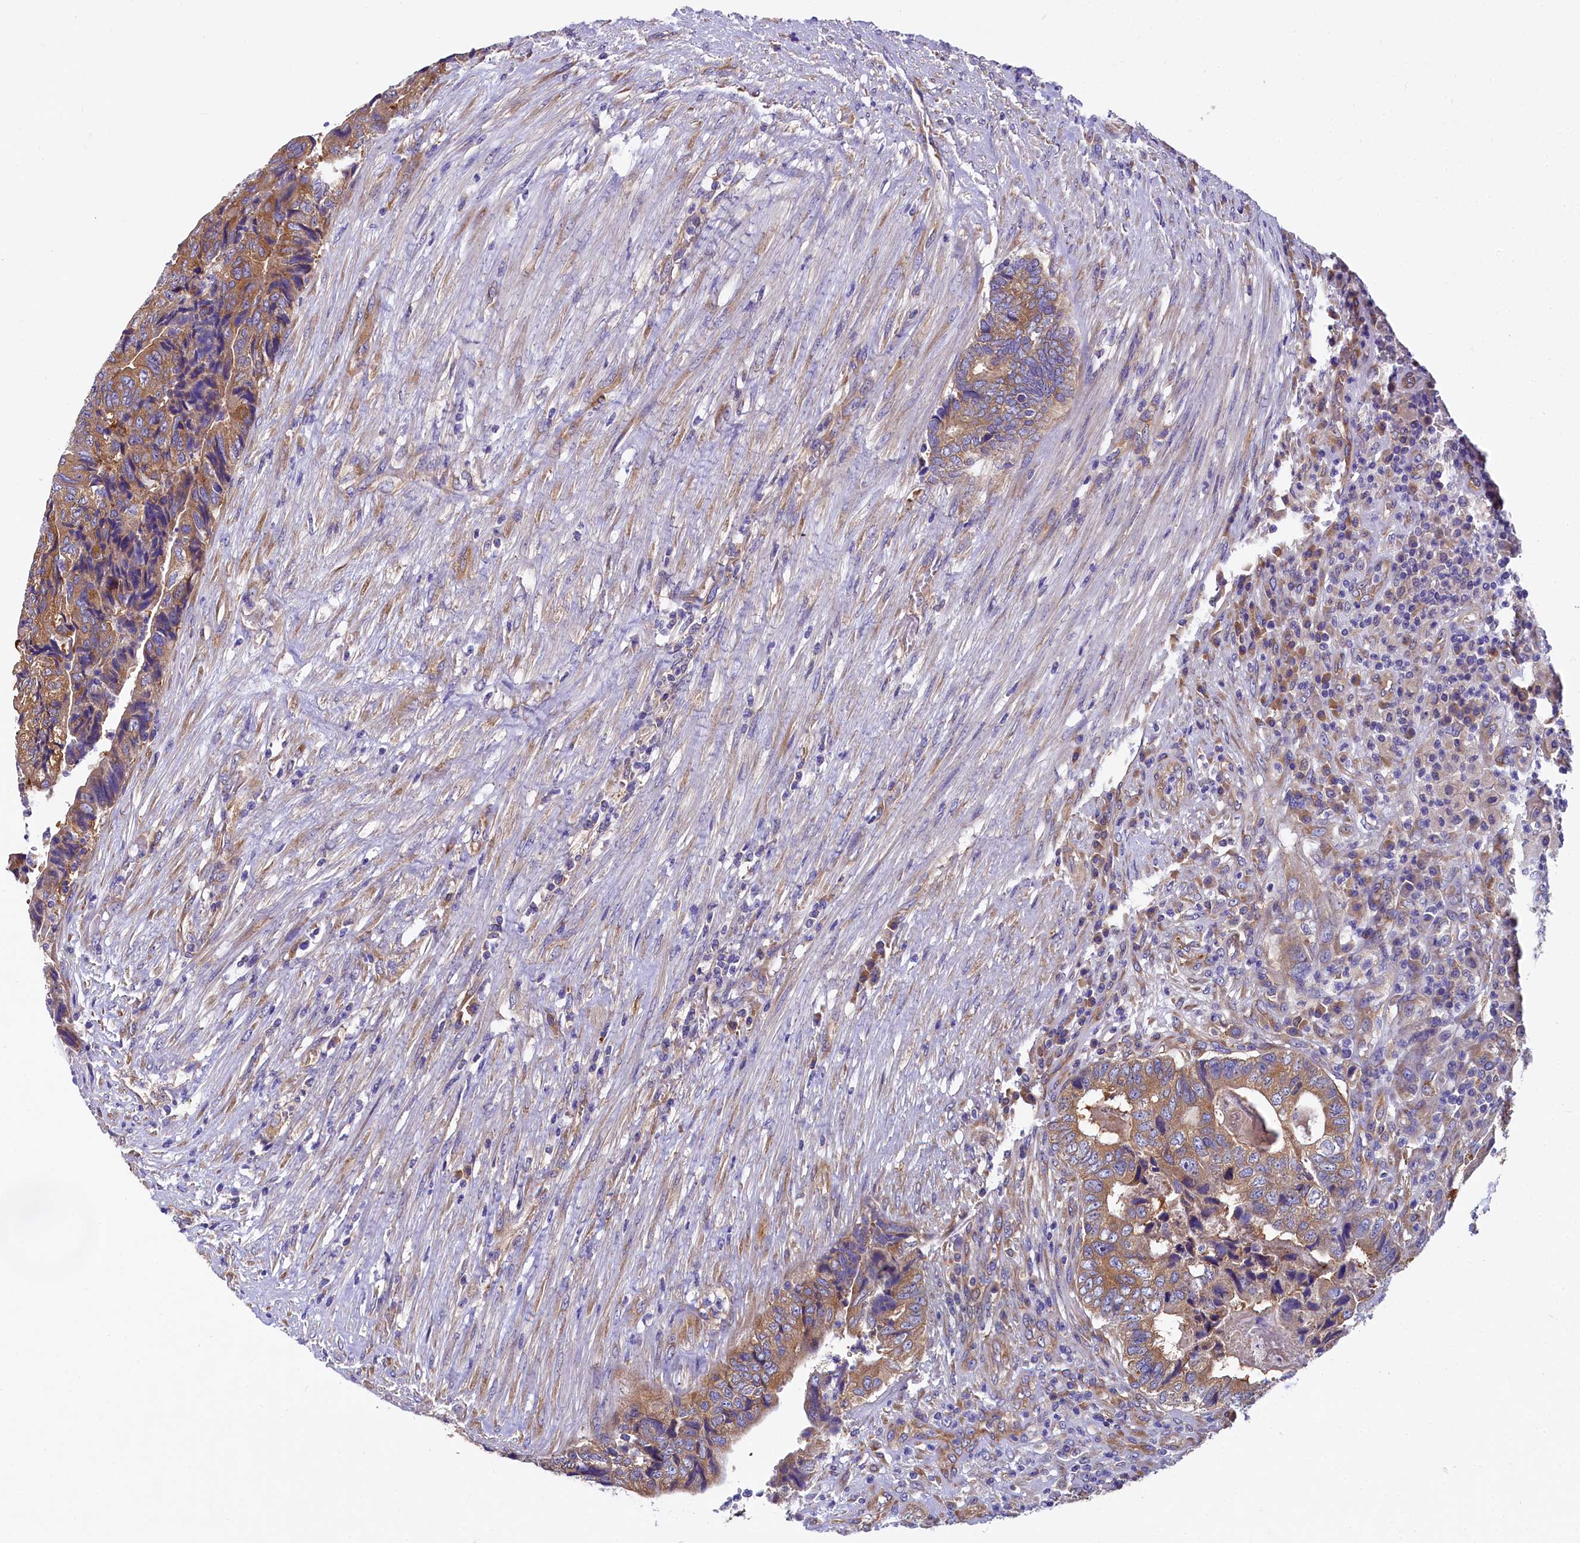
{"staining": {"intensity": "moderate", "quantity": ">75%", "location": "cytoplasmic/membranous"}, "tissue": "colorectal cancer", "cell_type": "Tumor cells", "image_type": "cancer", "snomed": [{"axis": "morphology", "description": "Adenocarcinoma, NOS"}, {"axis": "topography", "description": "Colon"}], "caption": "Immunohistochemistry photomicrograph of neoplastic tissue: human colorectal cancer (adenocarcinoma) stained using immunohistochemistry (IHC) demonstrates medium levels of moderate protein expression localized specifically in the cytoplasmic/membranous of tumor cells, appearing as a cytoplasmic/membranous brown color.", "gene": "QARS1", "patient": {"sex": "female", "age": 67}}